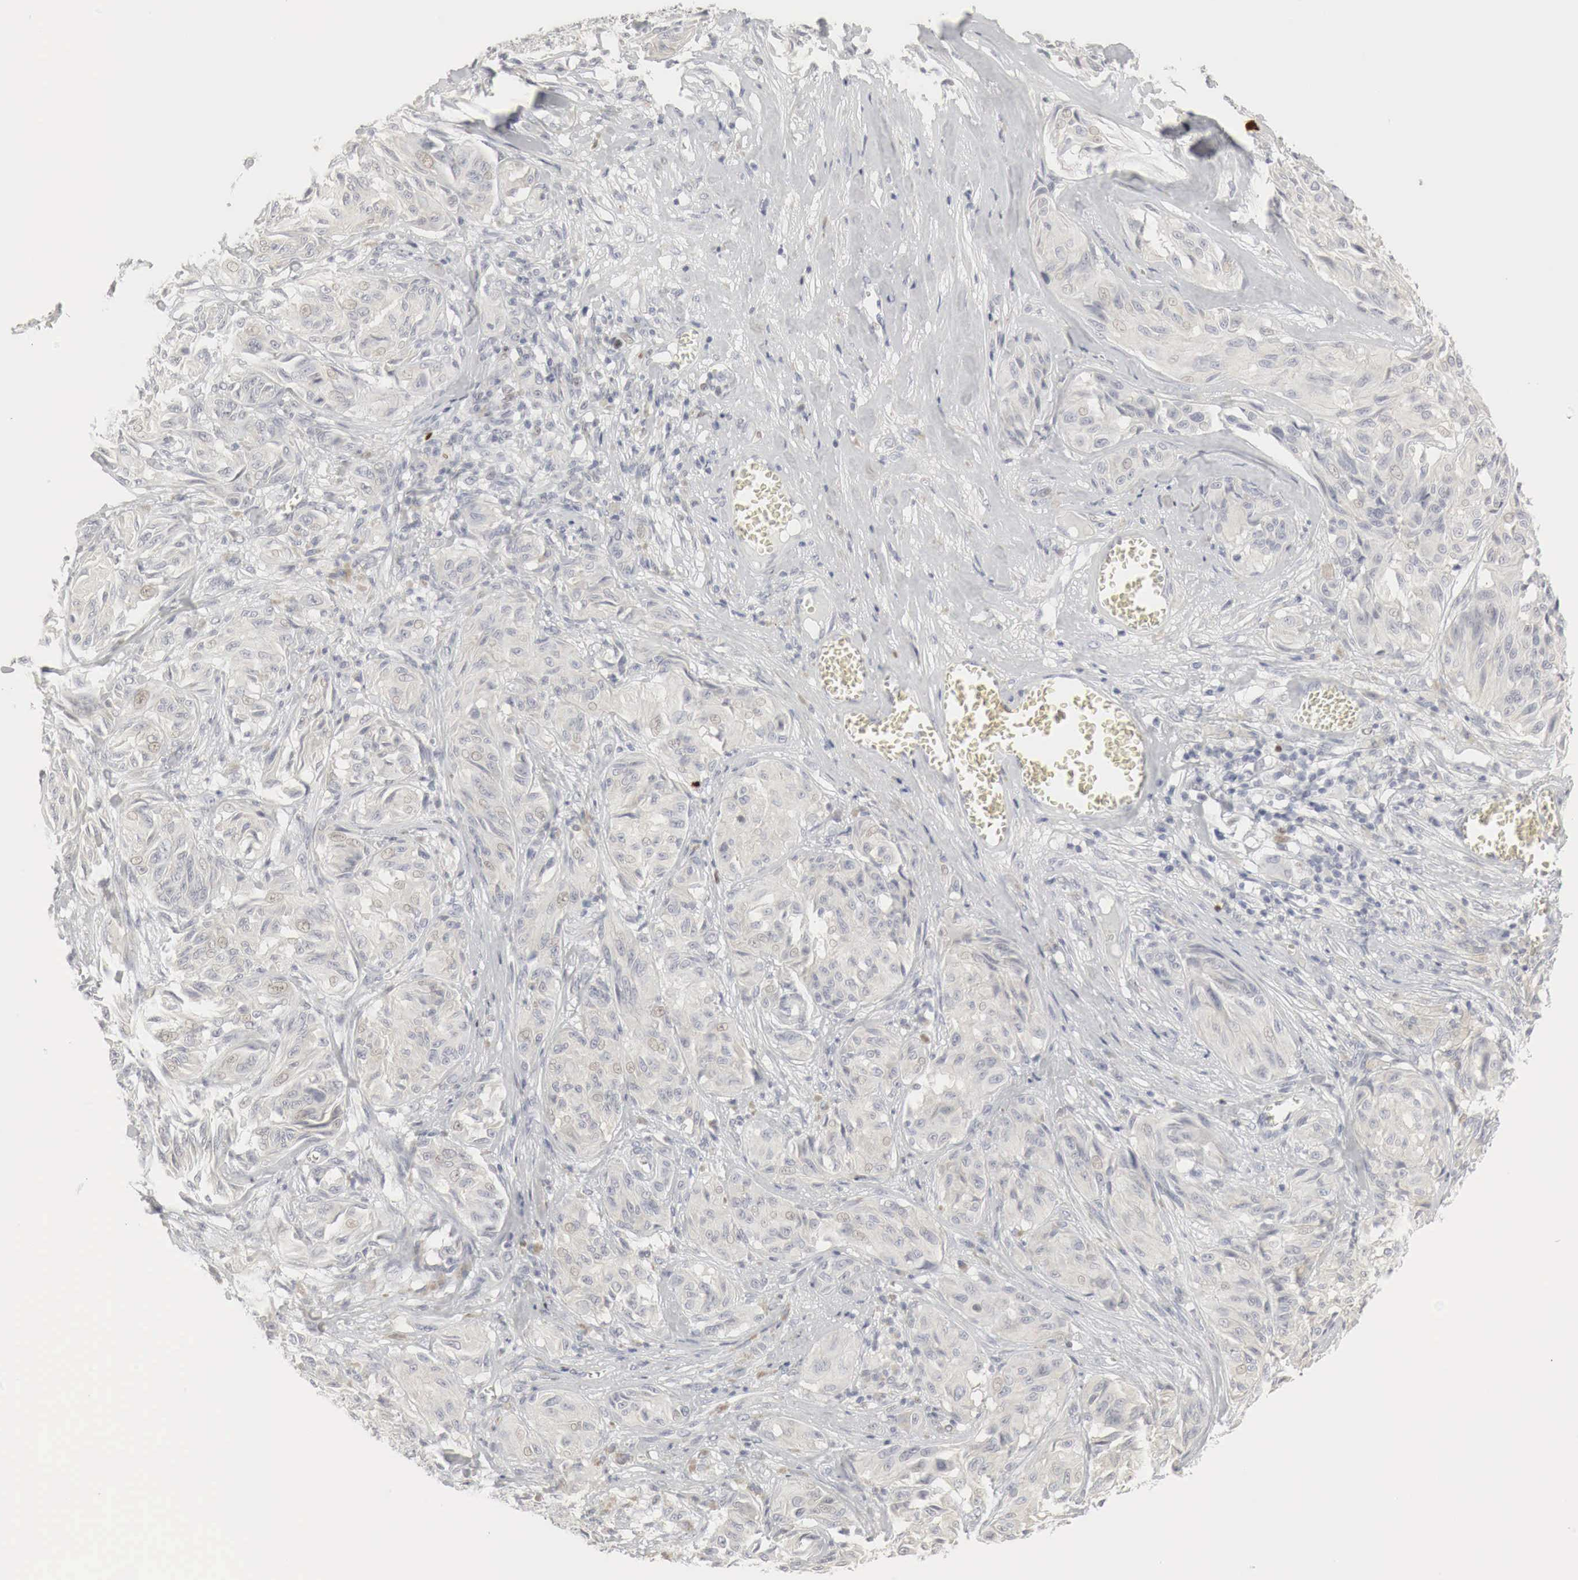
{"staining": {"intensity": "weak", "quantity": "25%-75%", "location": "cytoplasmic/membranous,nuclear"}, "tissue": "melanoma", "cell_type": "Tumor cells", "image_type": "cancer", "snomed": [{"axis": "morphology", "description": "Malignant melanoma, NOS"}, {"axis": "topography", "description": "Skin"}], "caption": "This photomicrograph shows immunohistochemistry (IHC) staining of human melanoma, with low weak cytoplasmic/membranous and nuclear expression in about 25%-75% of tumor cells.", "gene": "TP63", "patient": {"sex": "male", "age": 54}}